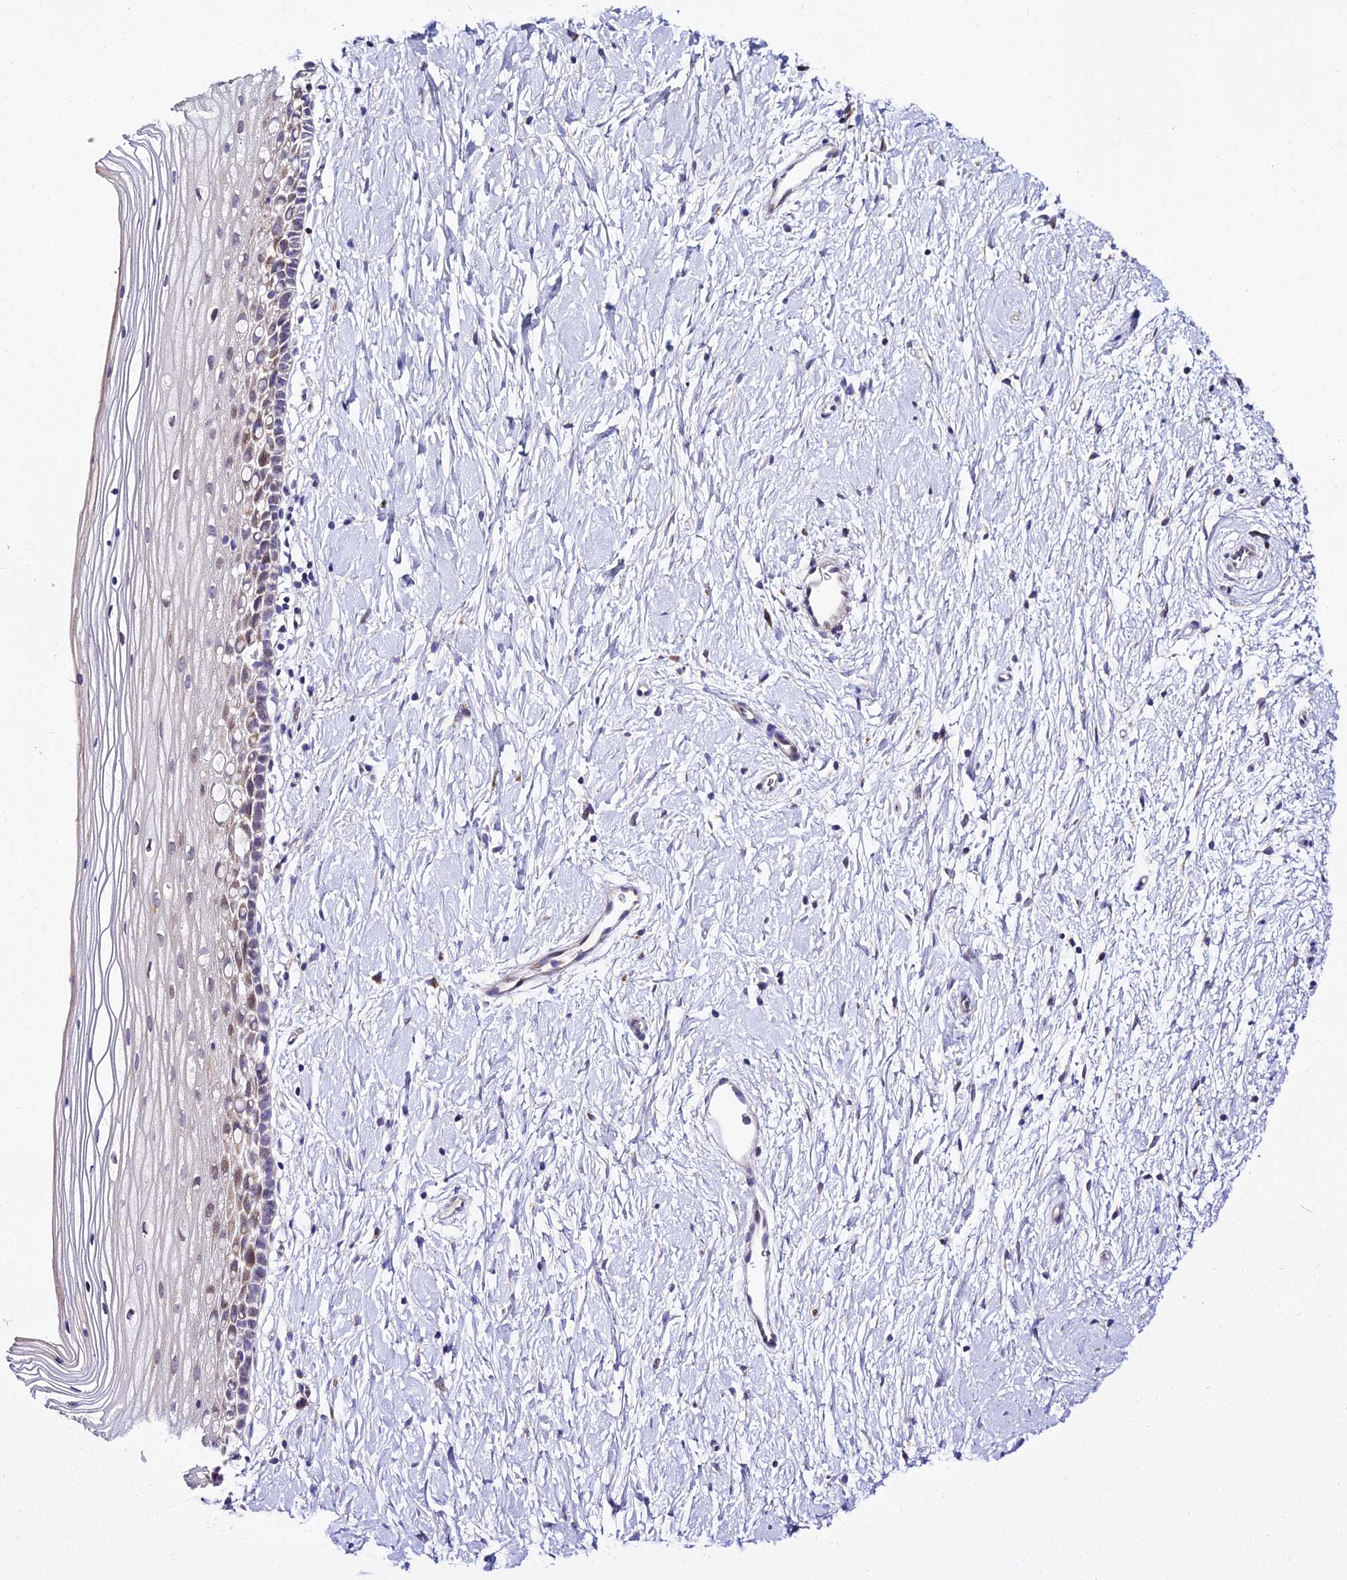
{"staining": {"intensity": "weak", "quantity": "25%-75%", "location": "cytoplasmic/membranous"}, "tissue": "cervix", "cell_type": "Squamous epithelial cells", "image_type": "normal", "snomed": [{"axis": "morphology", "description": "Normal tissue, NOS"}, {"axis": "topography", "description": "Cervix"}], "caption": "Cervix stained with DAB (3,3'-diaminobenzidine) IHC exhibits low levels of weak cytoplasmic/membranous positivity in about 25%-75% of squamous epithelial cells.", "gene": "ATP5PB", "patient": {"sex": "female", "age": 39}}